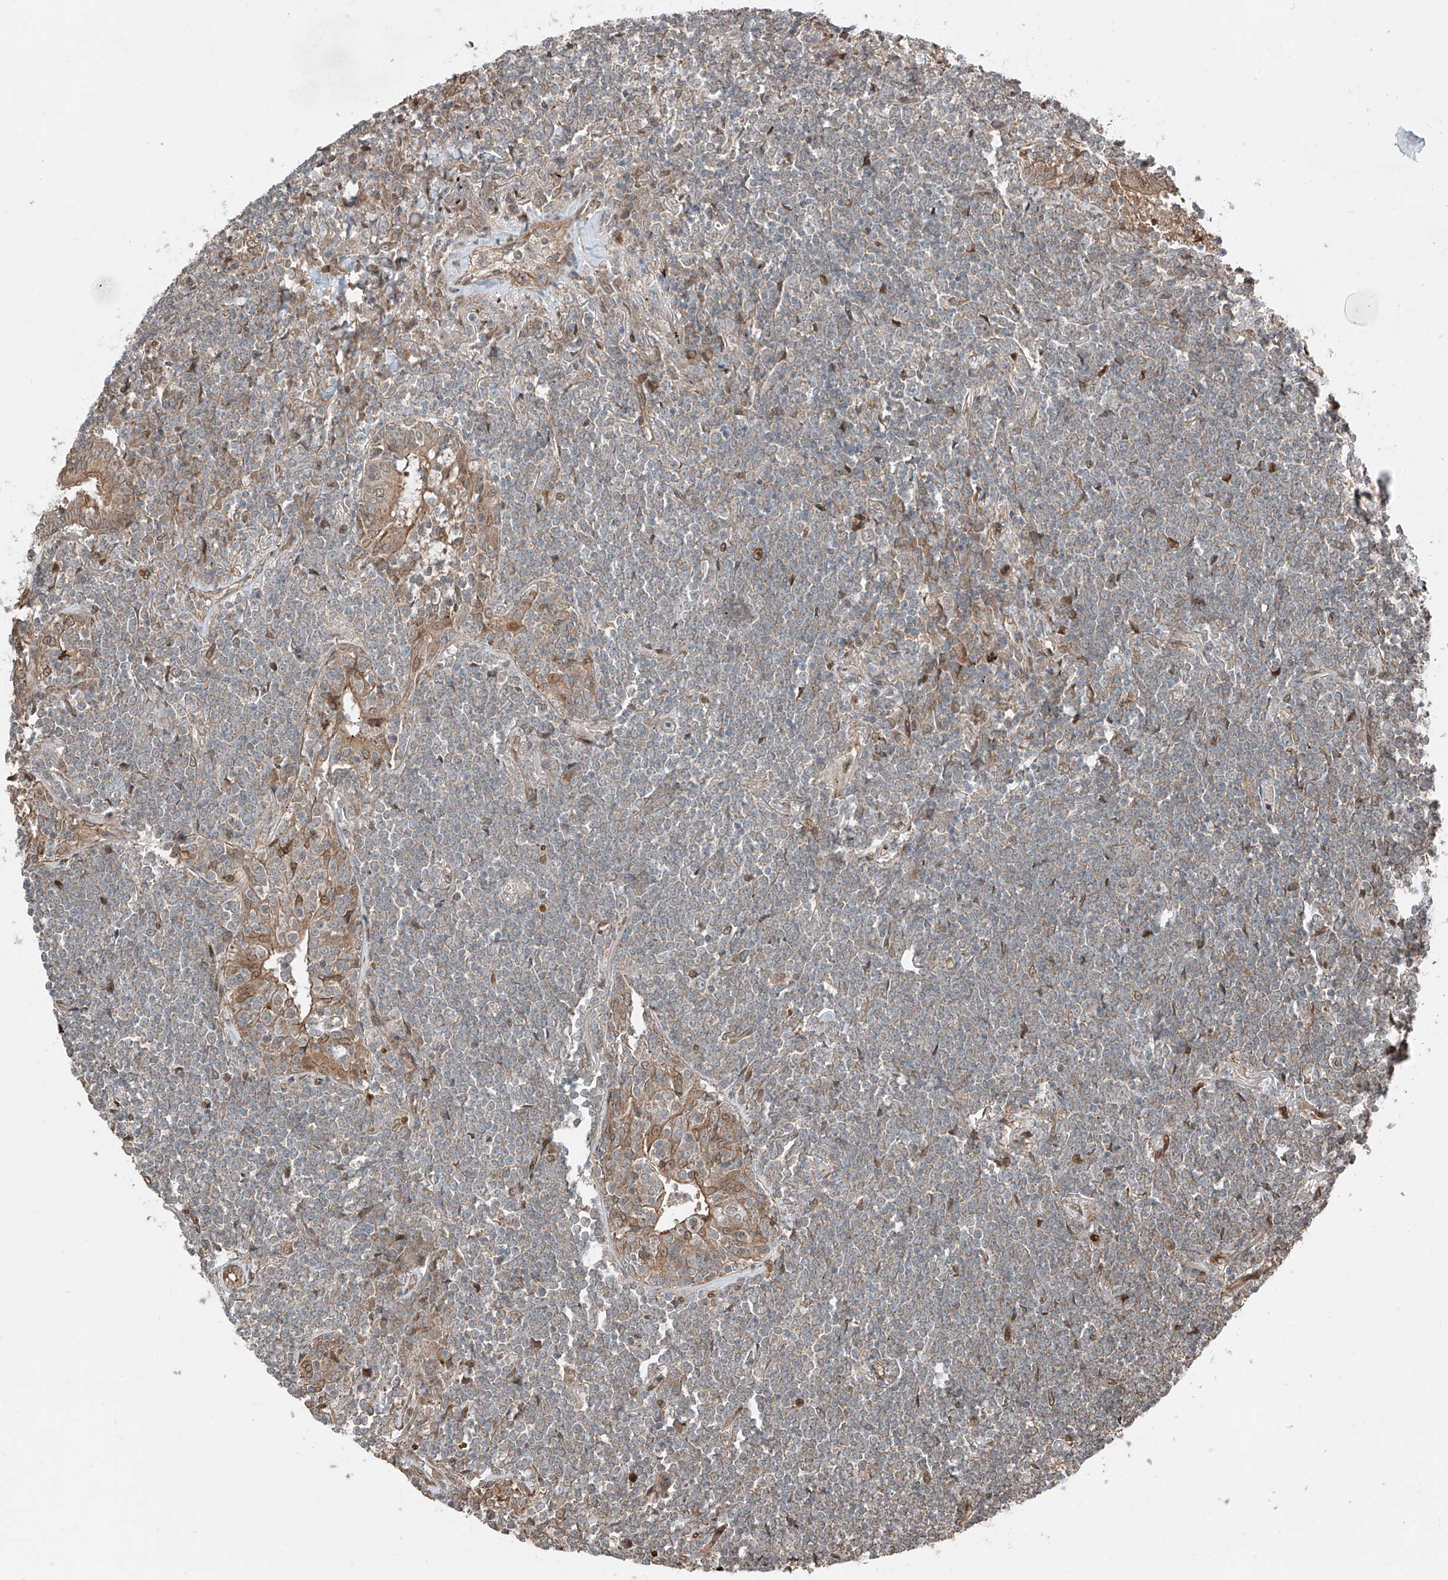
{"staining": {"intensity": "weak", "quantity": ">75%", "location": "cytoplasmic/membranous"}, "tissue": "lymphoma", "cell_type": "Tumor cells", "image_type": "cancer", "snomed": [{"axis": "morphology", "description": "Malignant lymphoma, non-Hodgkin's type, Low grade"}, {"axis": "topography", "description": "Lung"}], "caption": "Human lymphoma stained for a protein (brown) reveals weak cytoplasmic/membranous positive staining in about >75% of tumor cells.", "gene": "CEP162", "patient": {"sex": "female", "age": 71}}